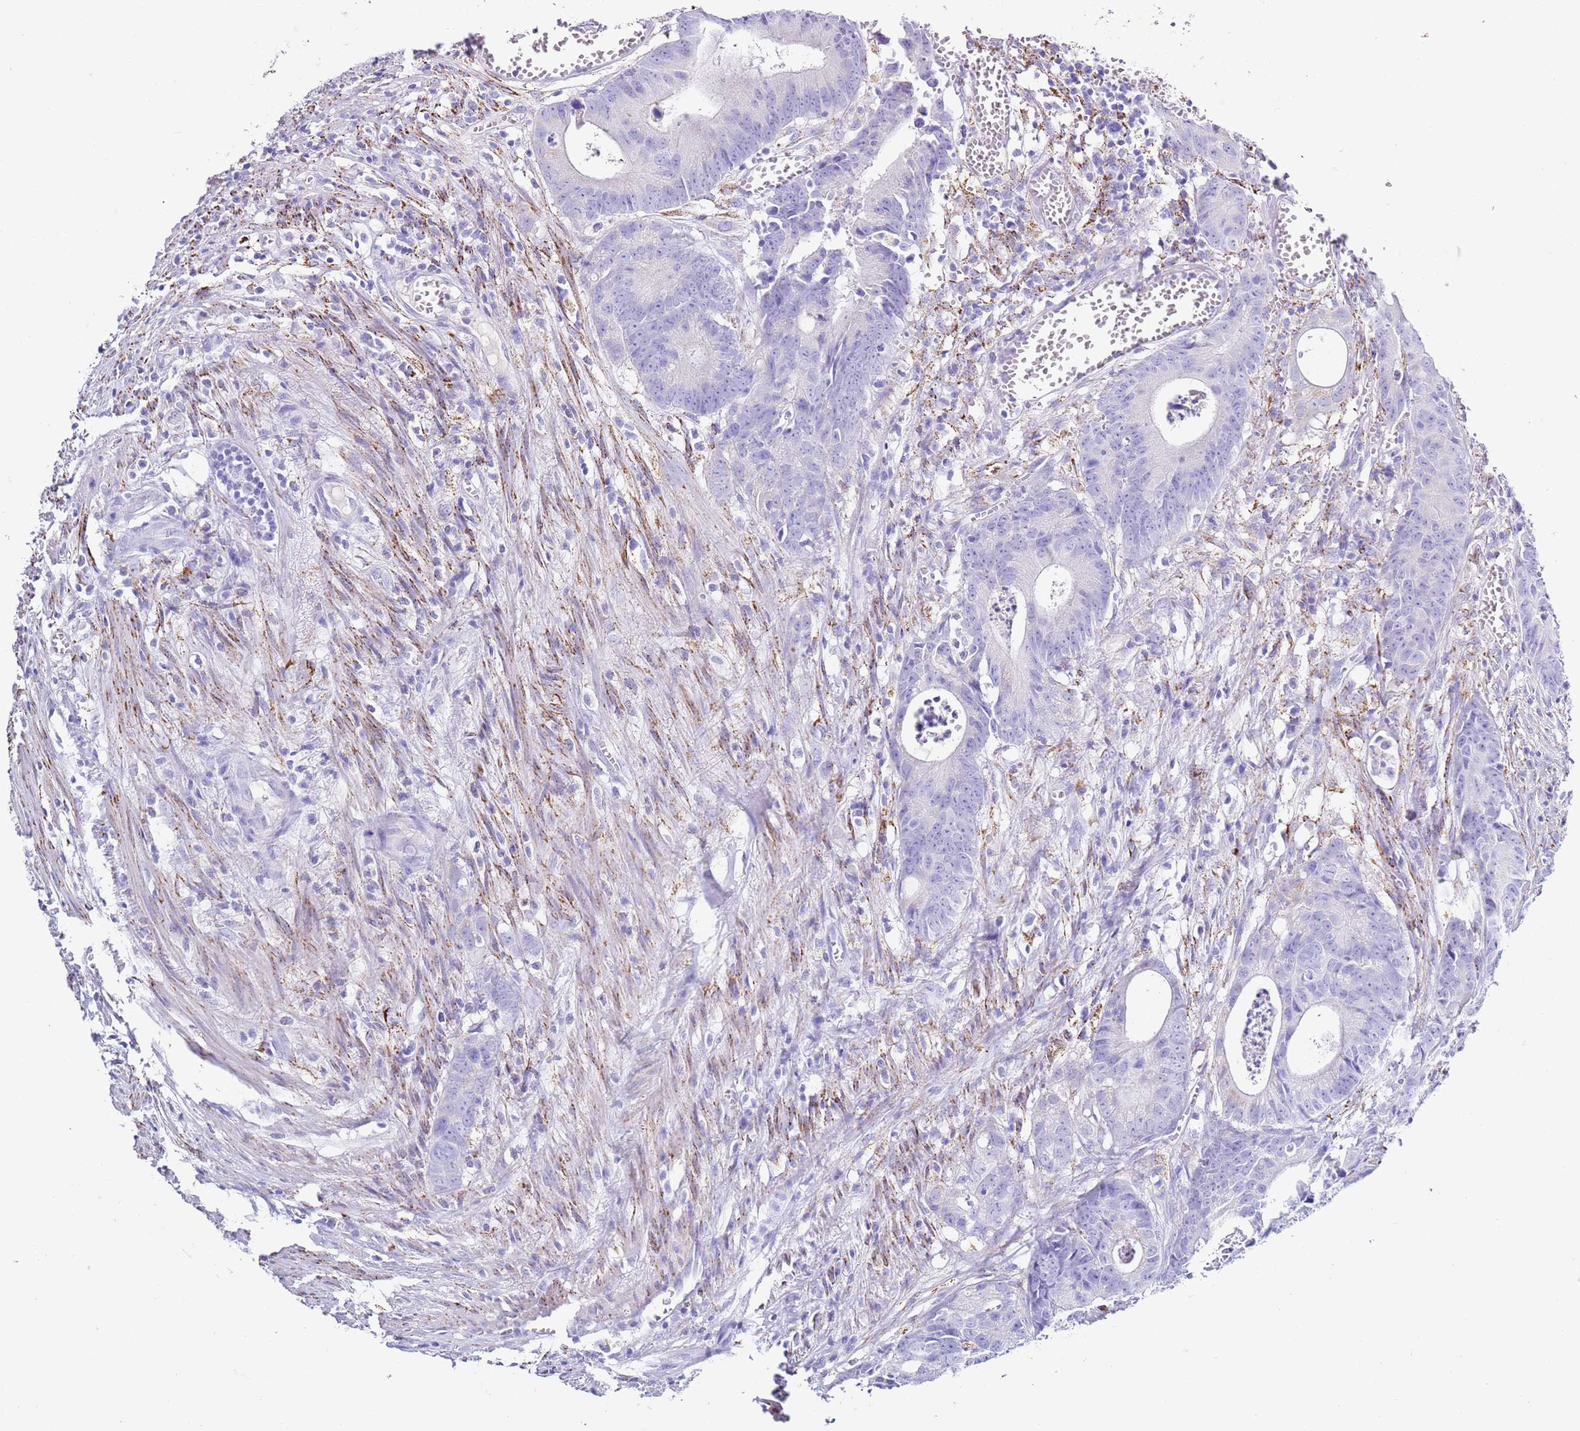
{"staining": {"intensity": "negative", "quantity": "none", "location": "none"}, "tissue": "colorectal cancer", "cell_type": "Tumor cells", "image_type": "cancer", "snomed": [{"axis": "morphology", "description": "Adenocarcinoma, NOS"}, {"axis": "topography", "description": "Colon"}], "caption": "Protein analysis of colorectal adenocarcinoma shows no significant expression in tumor cells.", "gene": "PTBP2", "patient": {"sex": "female", "age": 57}}